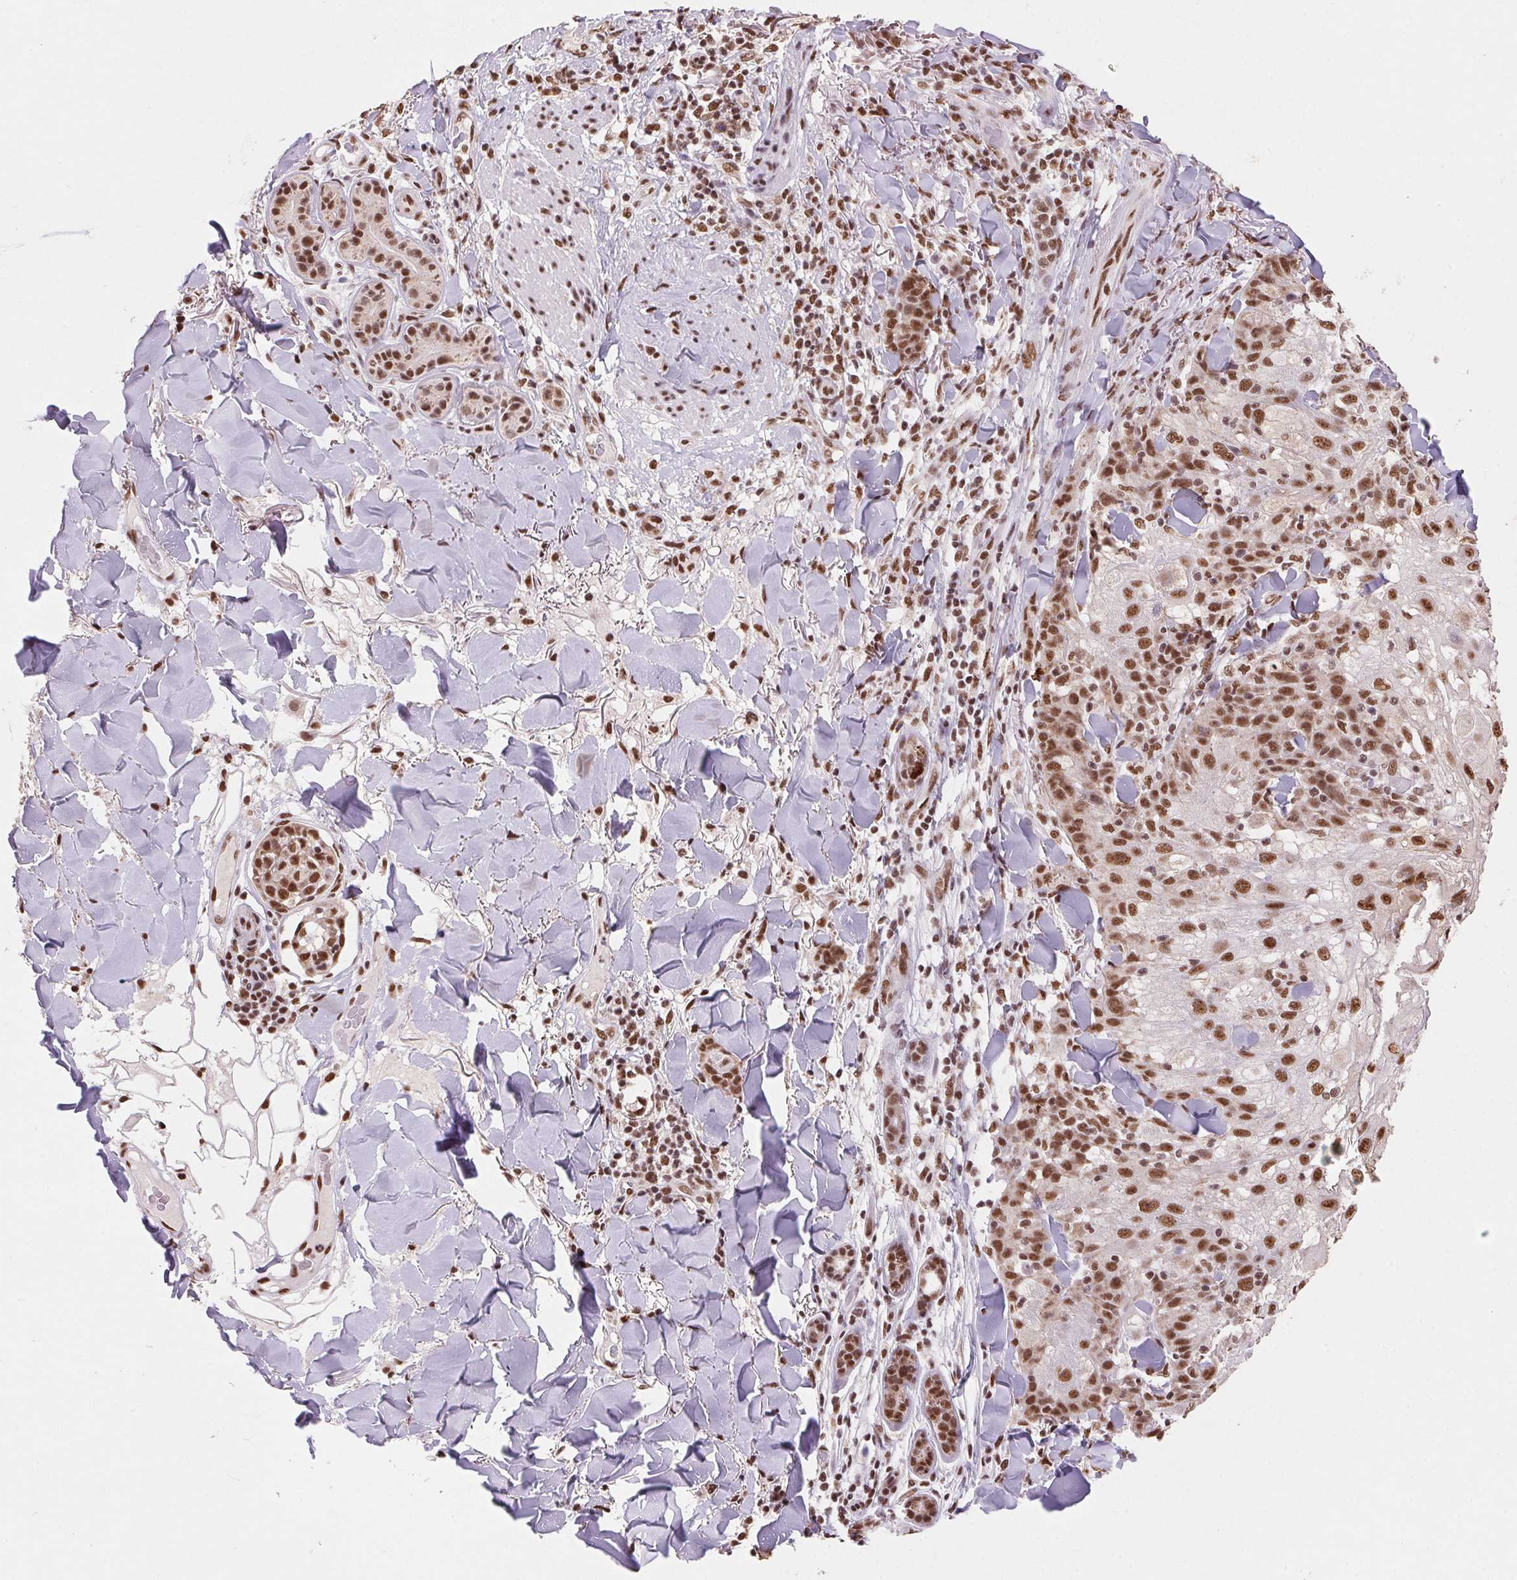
{"staining": {"intensity": "moderate", "quantity": ">75%", "location": "nuclear"}, "tissue": "skin cancer", "cell_type": "Tumor cells", "image_type": "cancer", "snomed": [{"axis": "morphology", "description": "Normal tissue, NOS"}, {"axis": "morphology", "description": "Squamous cell carcinoma, NOS"}, {"axis": "topography", "description": "Skin"}], "caption": "An image of skin squamous cell carcinoma stained for a protein reveals moderate nuclear brown staining in tumor cells.", "gene": "SNRPG", "patient": {"sex": "female", "age": 83}}